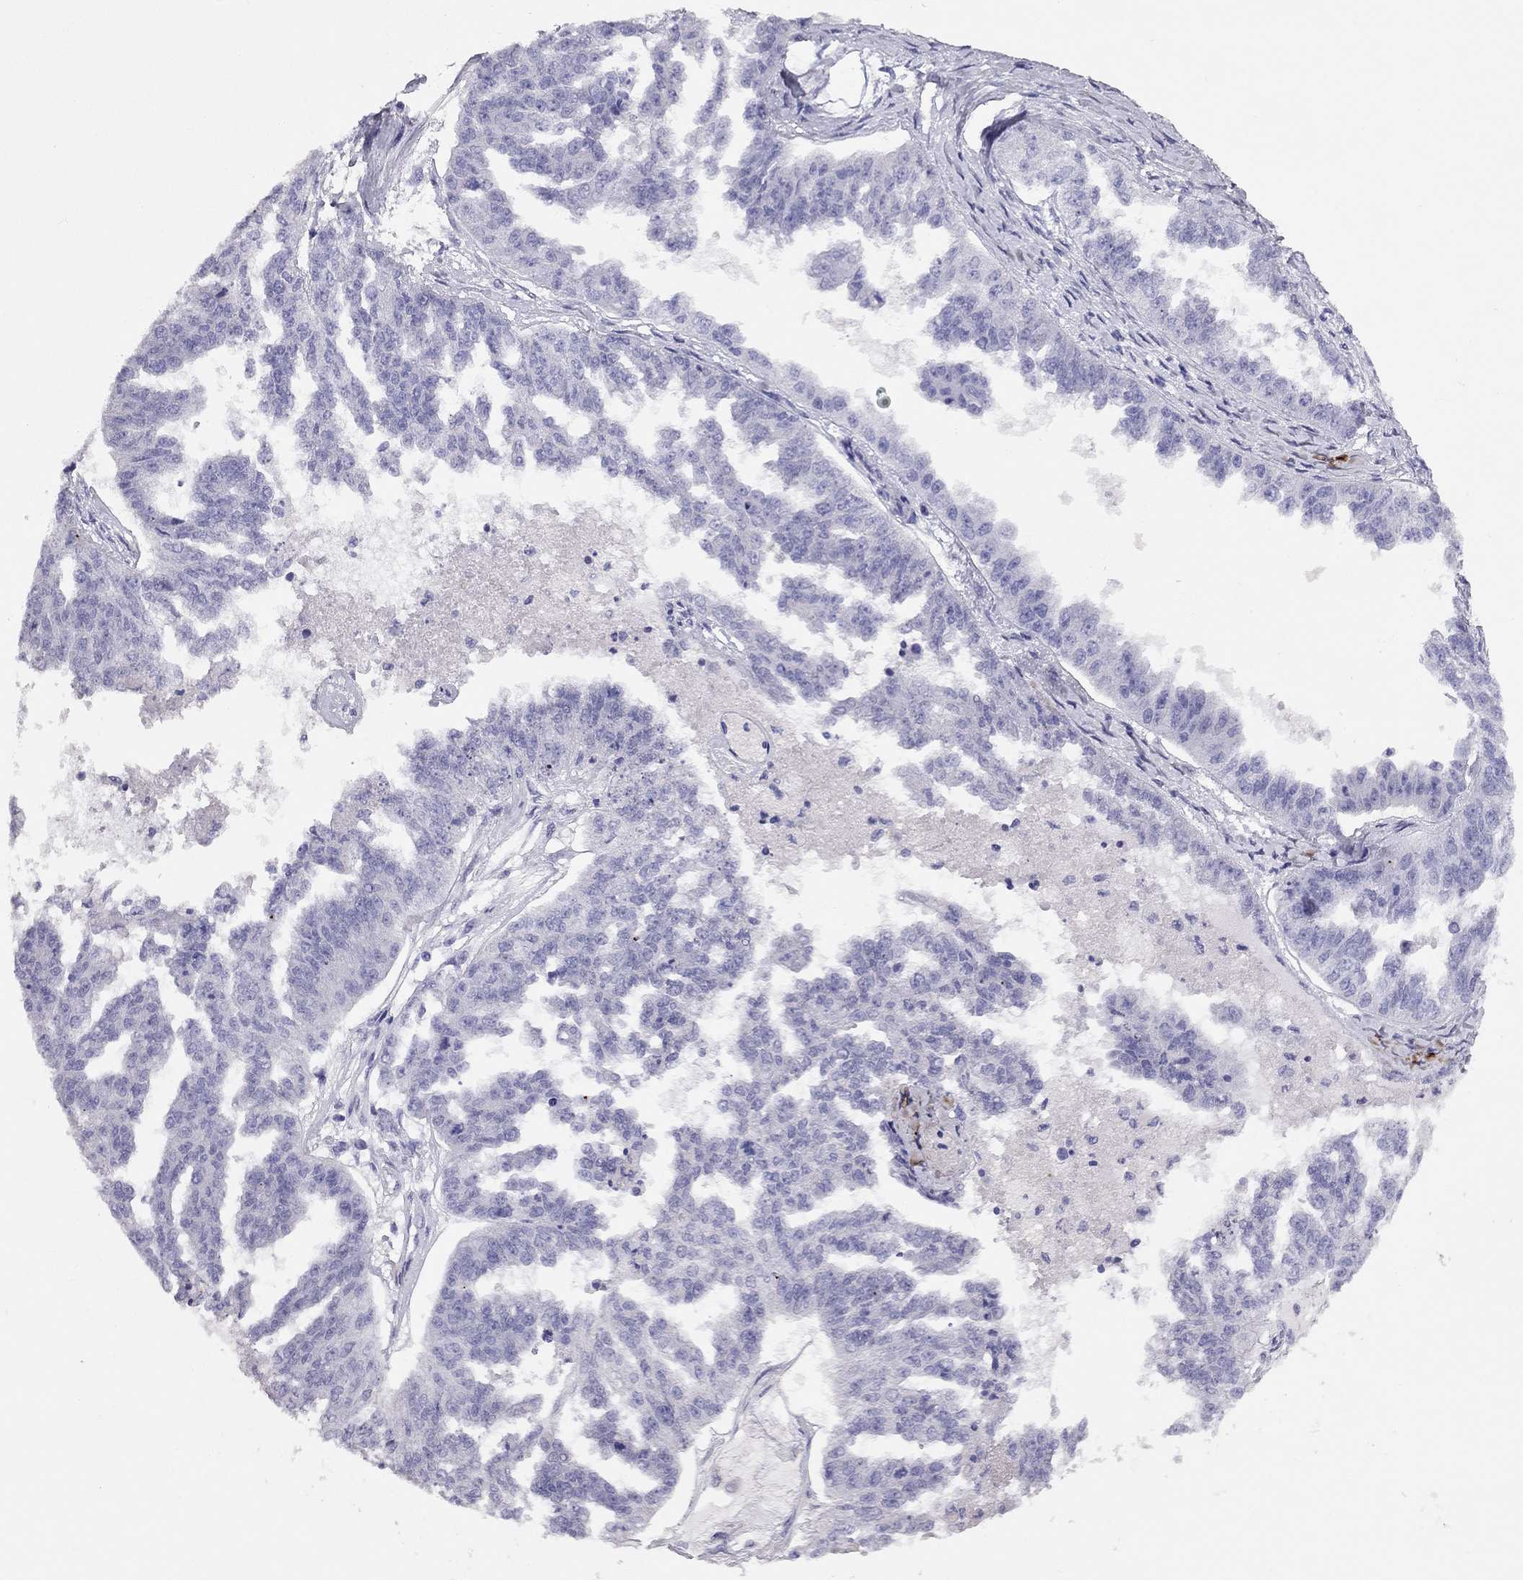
{"staining": {"intensity": "negative", "quantity": "none", "location": "none"}, "tissue": "ovarian cancer", "cell_type": "Tumor cells", "image_type": "cancer", "snomed": [{"axis": "morphology", "description": "Cystadenocarcinoma, serous, NOS"}, {"axis": "topography", "description": "Ovary"}], "caption": "A high-resolution micrograph shows immunohistochemistry (IHC) staining of ovarian cancer (serous cystadenocarcinoma), which reveals no significant positivity in tumor cells. The staining was performed using DAB (3,3'-diaminobenzidine) to visualize the protein expression in brown, while the nuclei were stained in blue with hematoxylin (Magnification: 20x).", "gene": "LRIT2", "patient": {"sex": "female", "age": 58}}